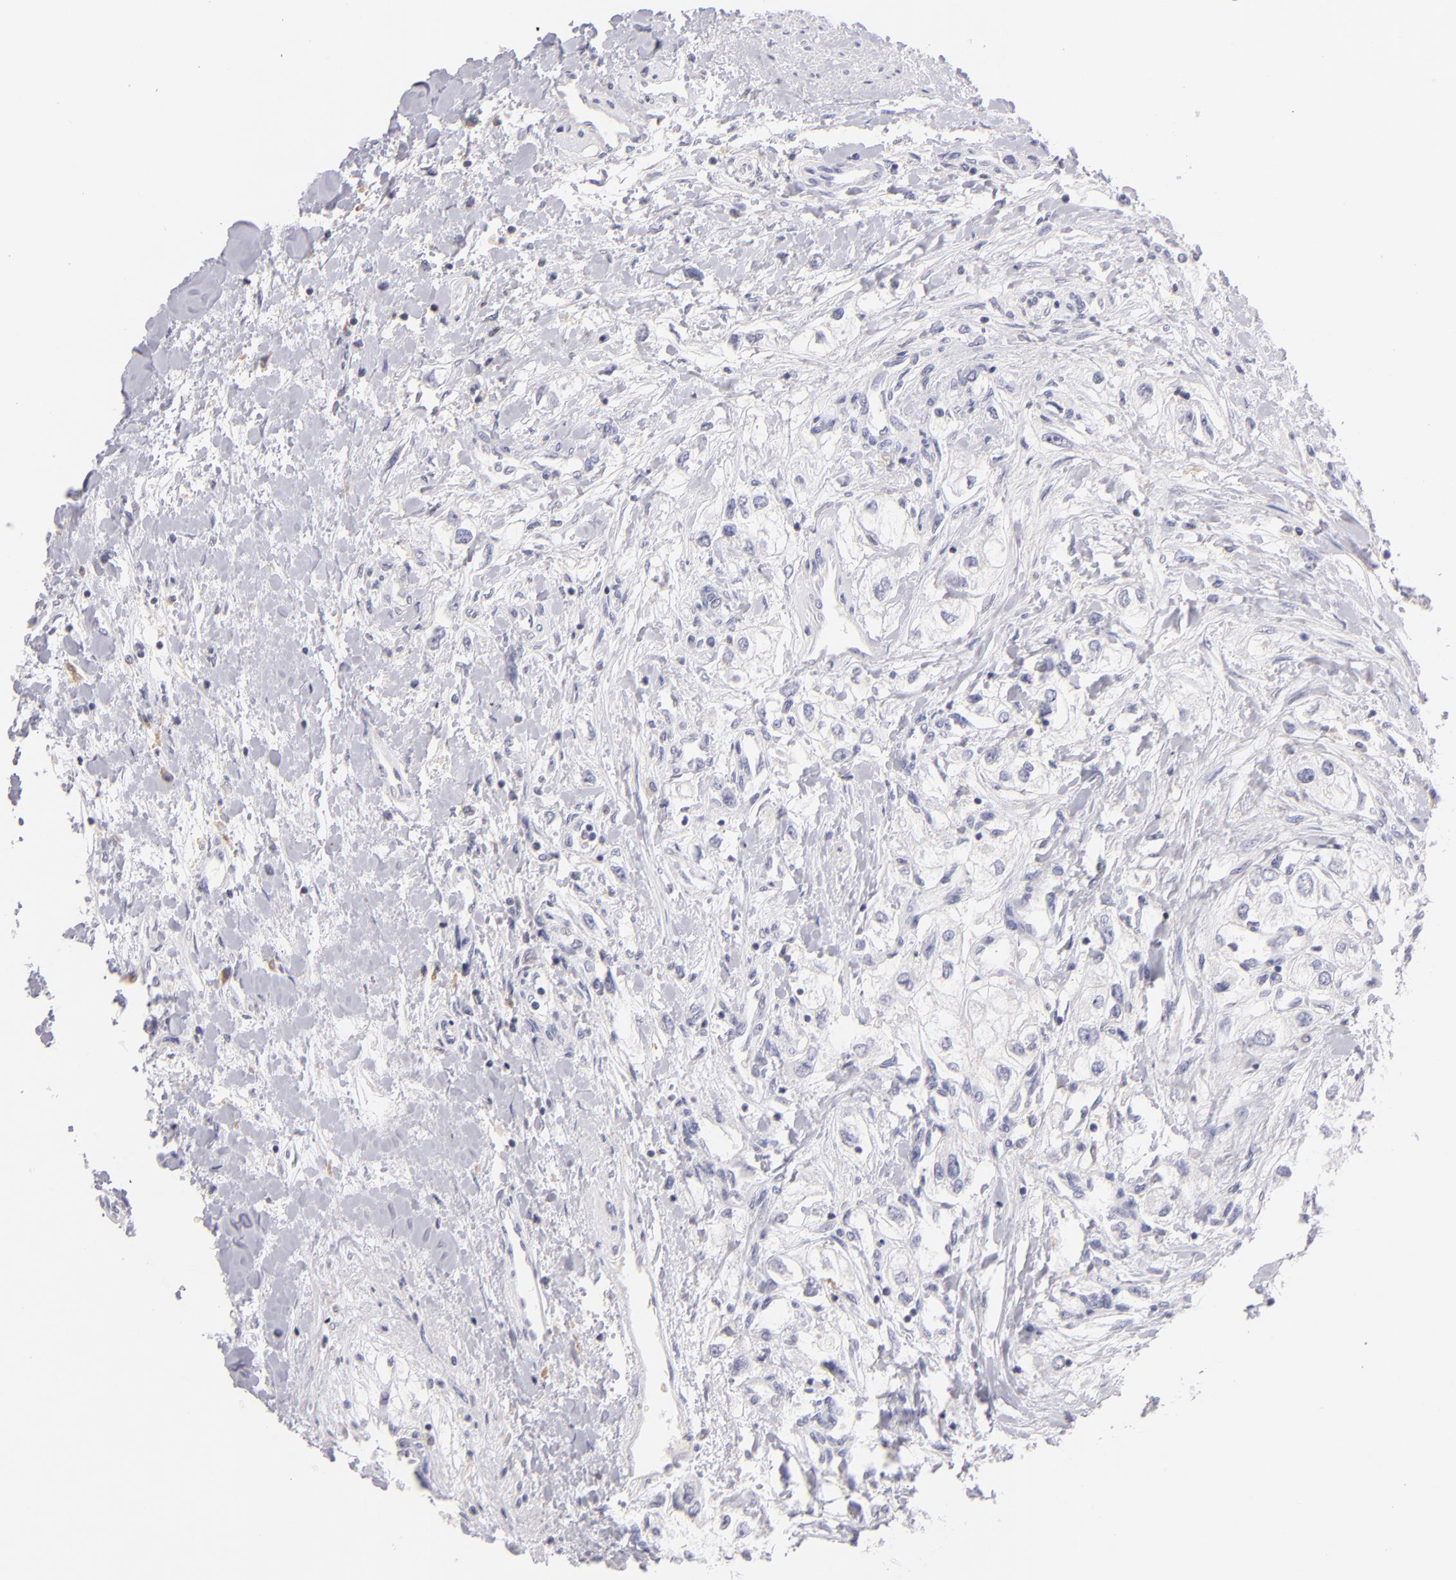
{"staining": {"intensity": "negative", "quantity": "none", "location": "none"}, "tissue": "renal cancer", "cell_type": "Tumor cells", "image_type": "cancer", "snomed": [{"axis": "morphology", "description": "Adenocarcinoma, NOS"}, {"axis": "topography", "description": "Kidney"}], "caption": "Tumor cells show no significant protein staining in renal cancer.", "gene": "IL2RA", "patient": {"sex": "male", "age": 57}}